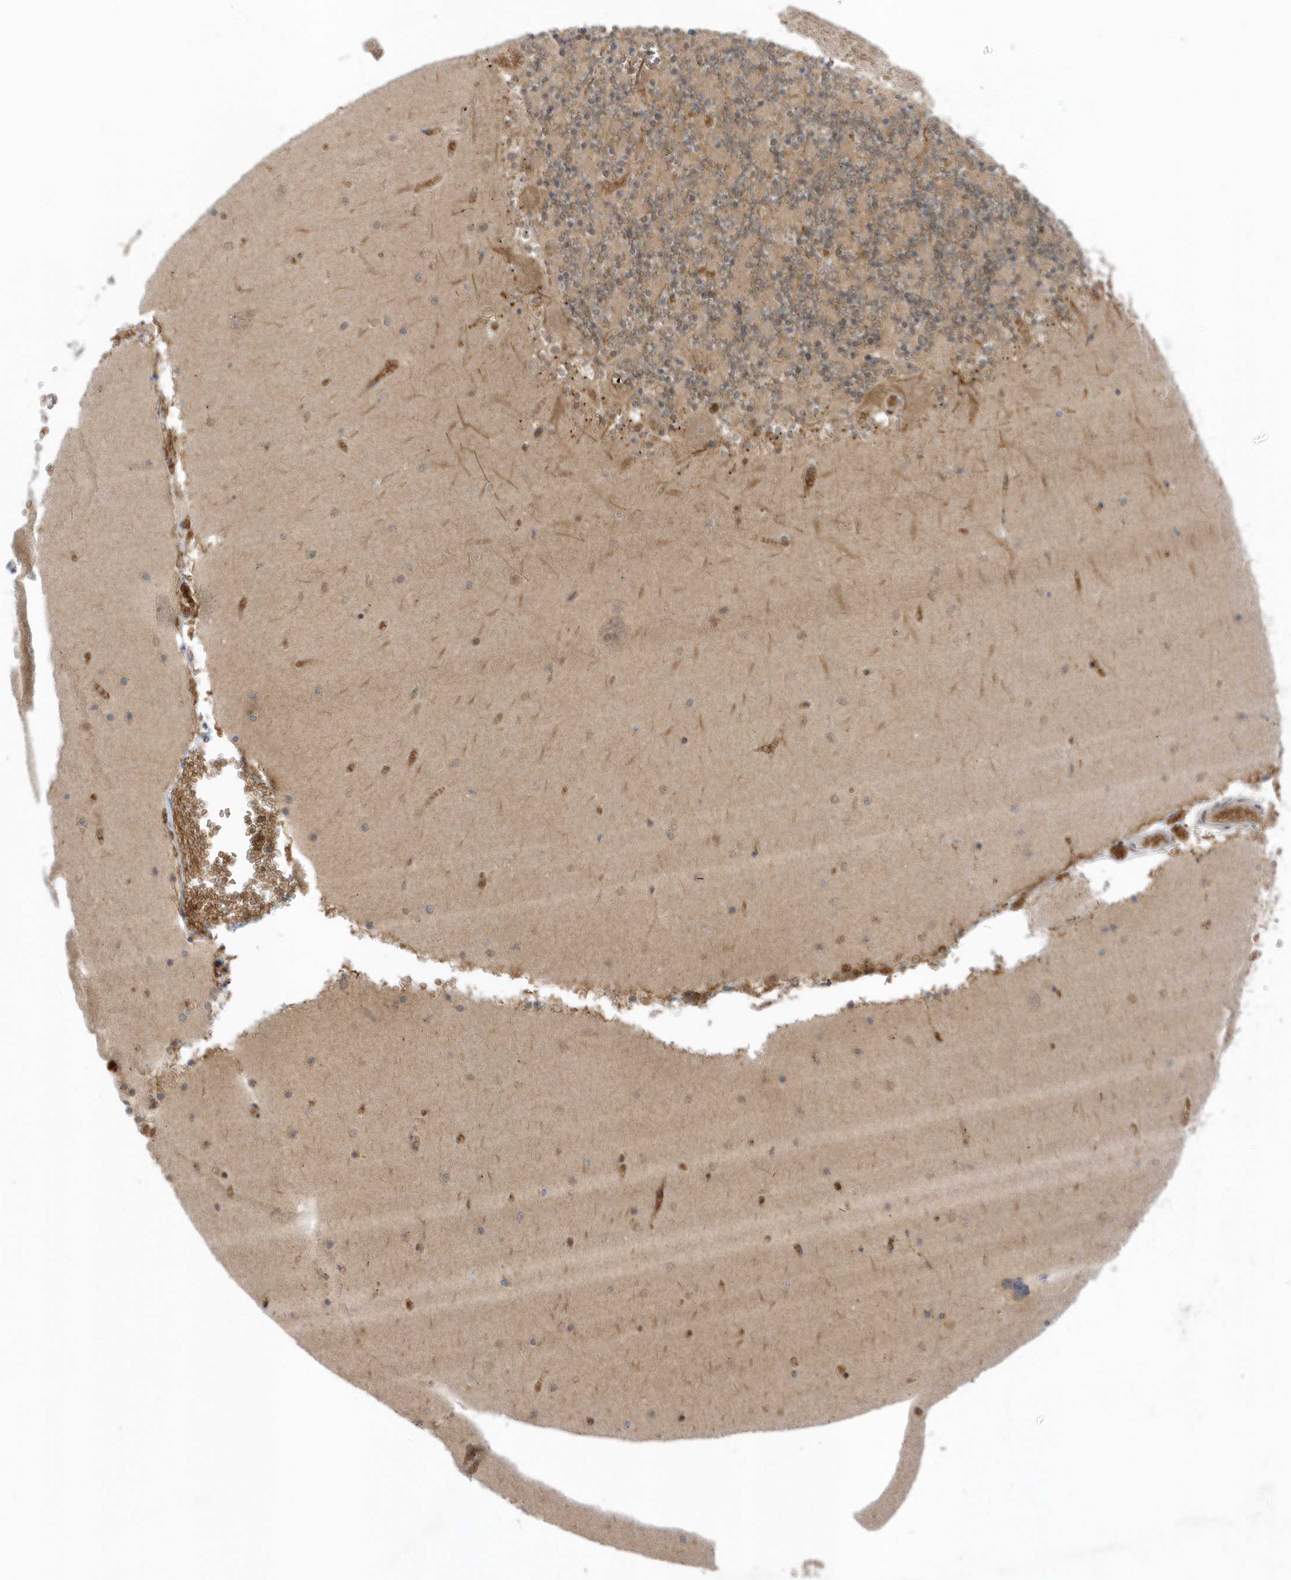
{"staining": {"intensity": "moderate", "quantity": ">75%", "location": "cytoplasmic/membranous"}, "tissue": "cerebellum", "cell_type": "Cells in granular layer", "image_type": "normal", "snomed": [{"axis": "morphology", "description": "Normal tissue, NOS"}, {"axis": "topography", "description": "Cerebellum"}], "caption": "Human cerebellum stained with a brown dye demonstrates moderate cytoplasmic/membranous positive staining in approximately >75% of cells in granular layer.", "gene": "RPP40", "patient": {"sex": "female", "age": 28}}